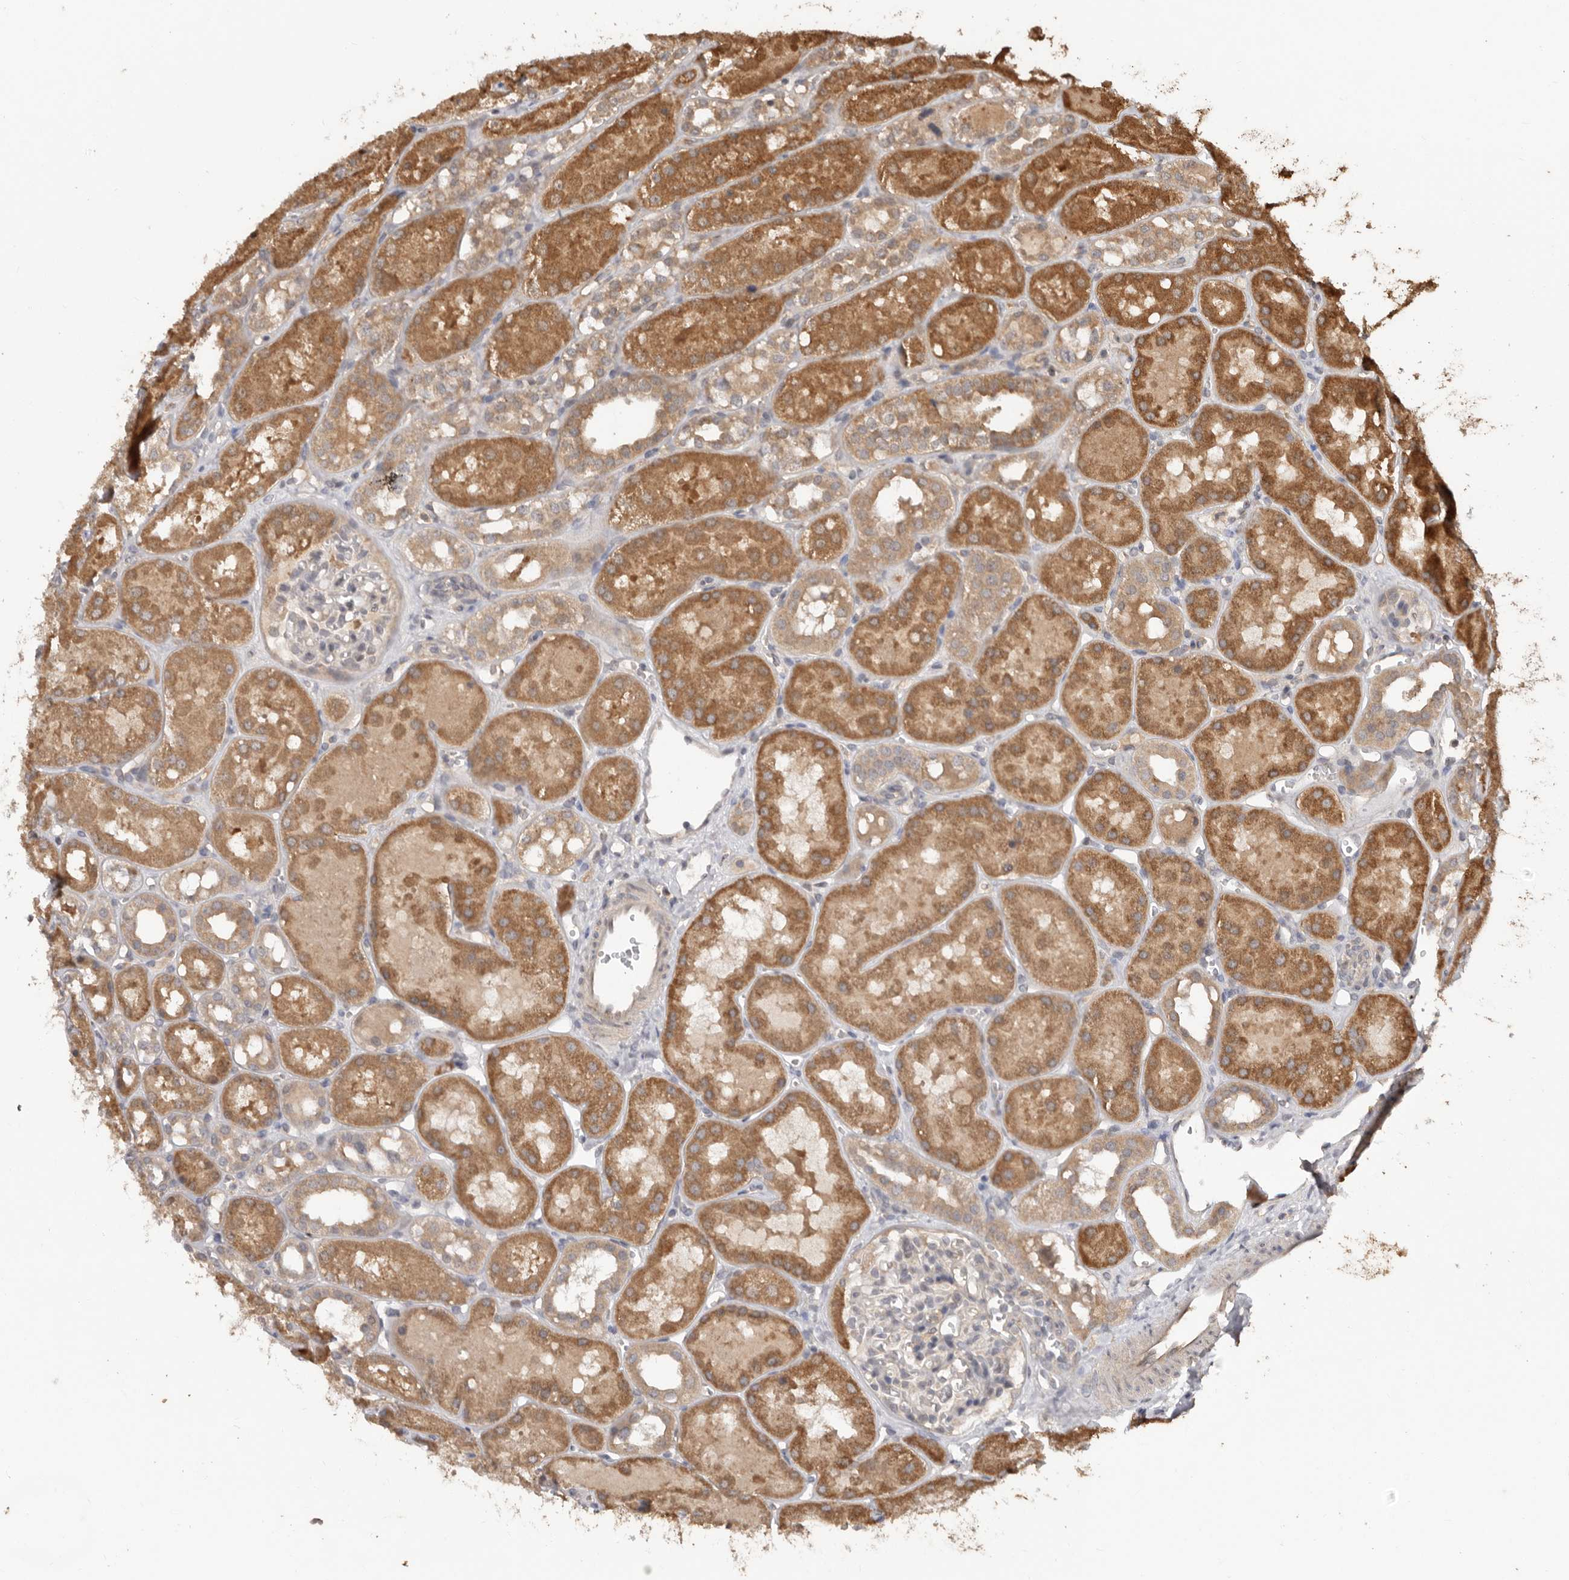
{"staining": {"intensity": "negative", "quantity": "none", "location": "none"}, "tissue": "kidney", "cell_type": "Cells in glomeruli", "image_type": "normal", "snomed": [{"axis": "morphology", "description": "Normal tissue, NOS"}, {"axis": "topography", "description": "Kidney"}], "caption": "Unremarkable kidney was stained to show a protein in brown. There is no significant staining in cells in glomeruli. The staining is performed using DAB brown chromogen with nuclei counter-stained in using hematoxylin.", "gene": "RSPO2", "patient": {"sex": "male", "age": 16}}